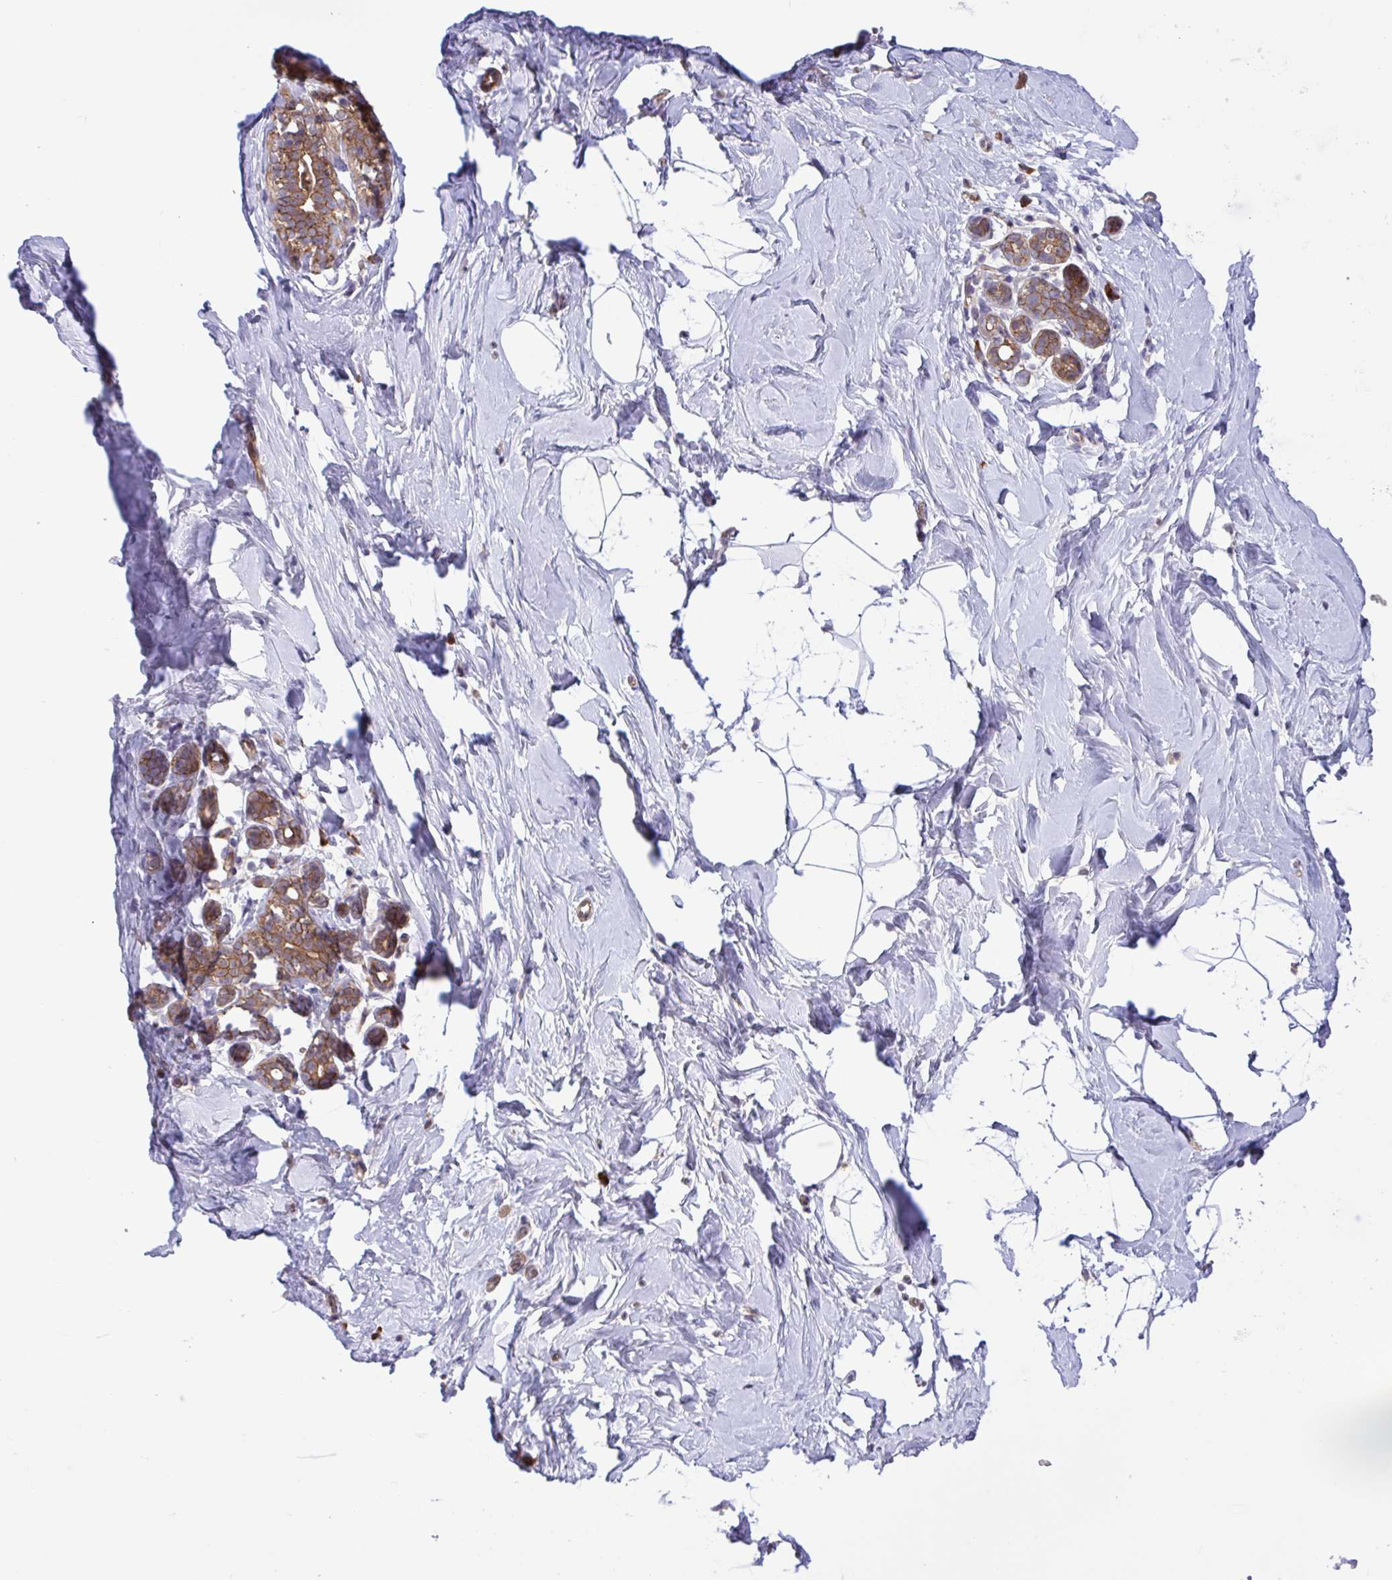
{"staining": {"intensity": "negative", "quantity": "none", "location": "none"}, "tissue": "breast", "cell_type": "Adipocytes", "image_type": "normal", "snomed": [{"axis": "morphology", "description": "Normal tissue, NOS"}, {"axis": "topography", "description": "Breast"}], "caption": "IHC micrograph of unremarkable human breast stained for a protein (brown), which demonstrates no expression in adipocytes.", "gene": "INTS10", "patient": {"sex": "female", "age": 32}}